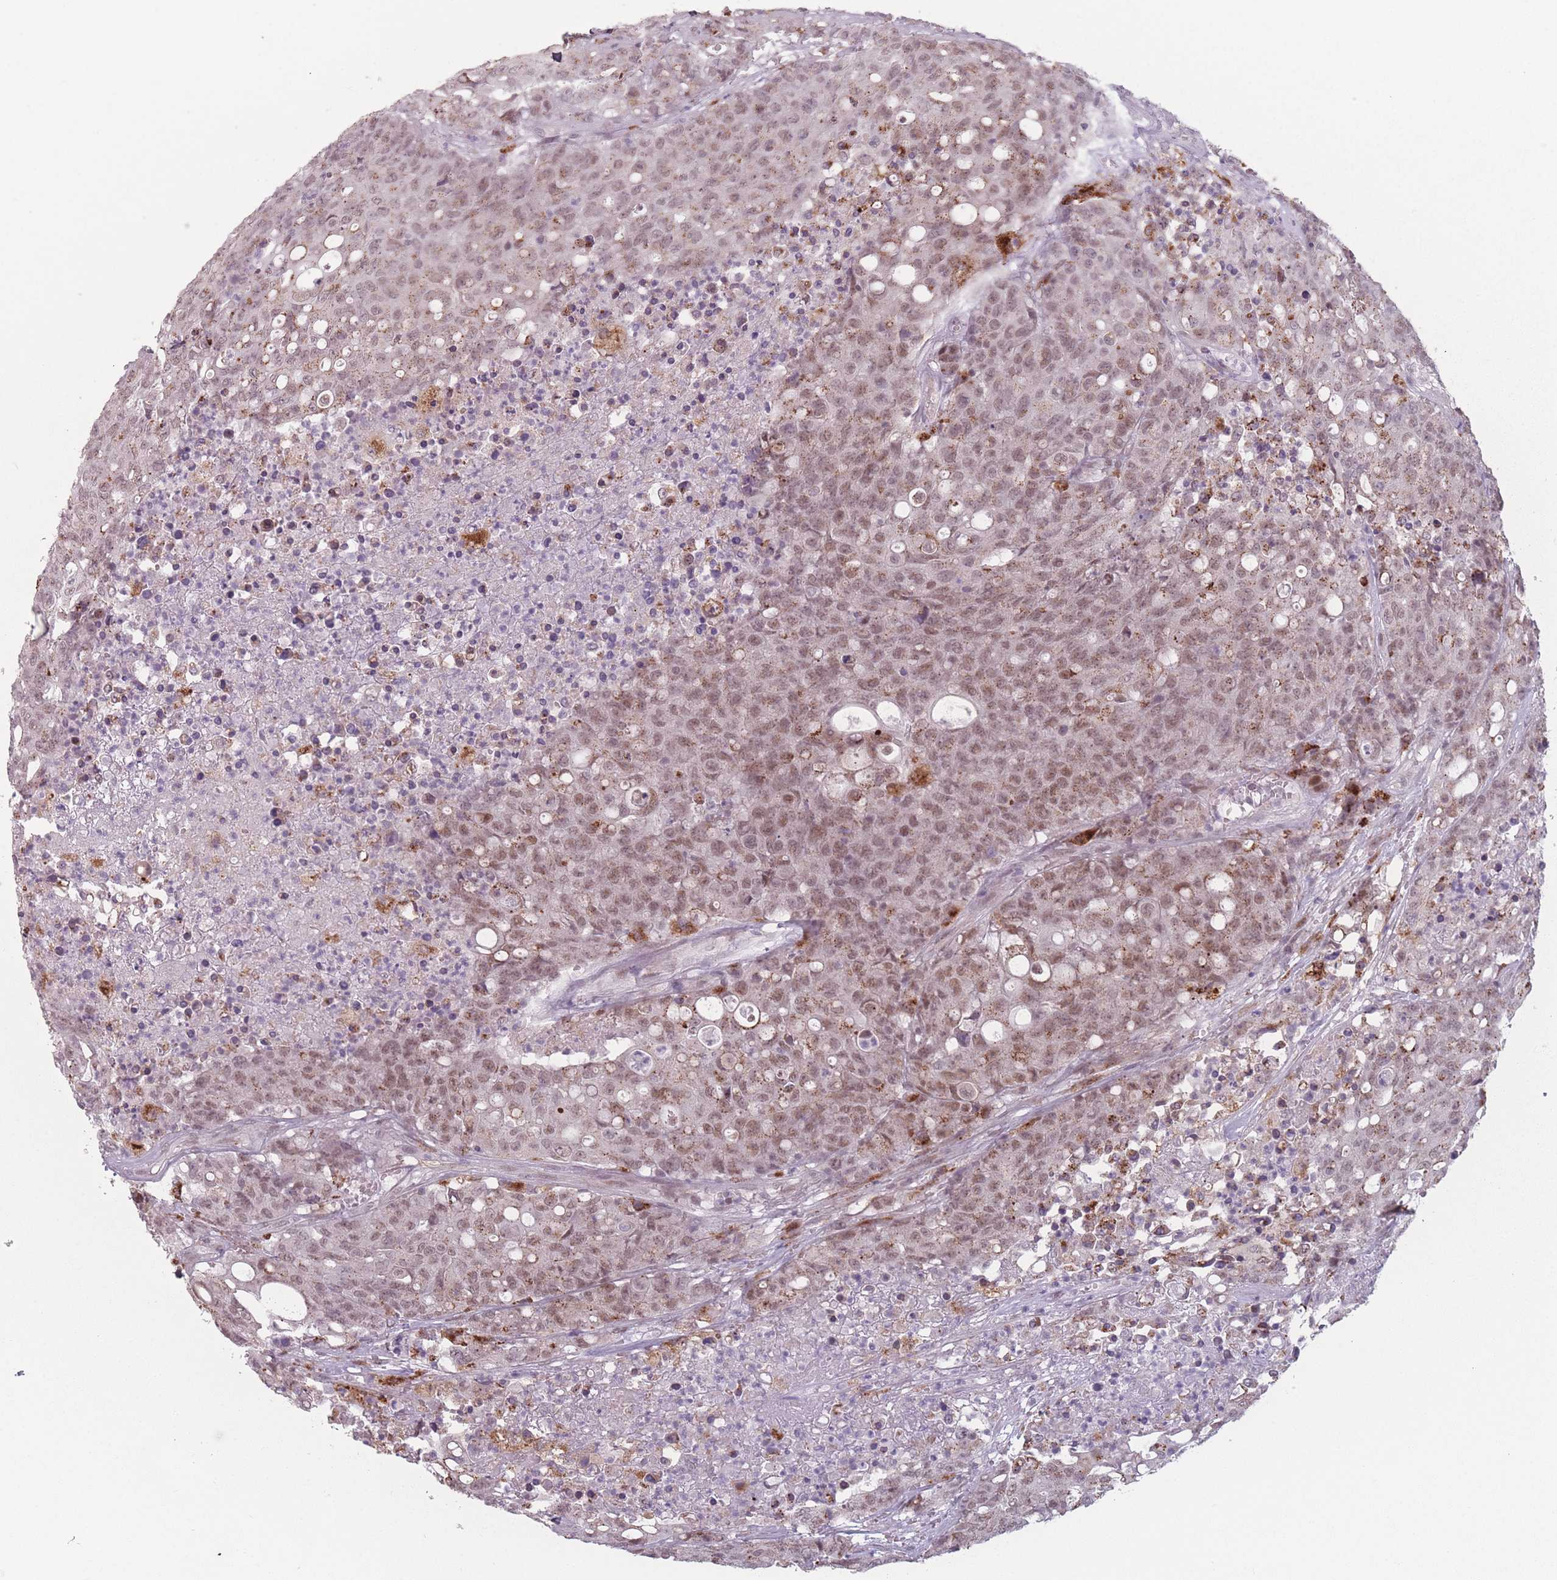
{"staining": {"intensity": "moderate", "quantity": ">75%", "location": "cytoplasmic/membranous,nuclear"}, "tissue": "colorectal cancer", "cell_type": "Tumor cells", "image_type": "cancer", "snomed": [{"axis": "morphology", "description": "Adenocarcinoma, NOS"}, {"axis": "topography", "description": "Colon"}], "caption": "Human colorectal adenocarcinoma stained for a protein (brown) exhibits moderate cytoplasmic/membranous and nuclear positive positivity in approximately >75% of tumor cells.", "gene": "OR10C1", "patient": {"sex": "male", "age": 51}}